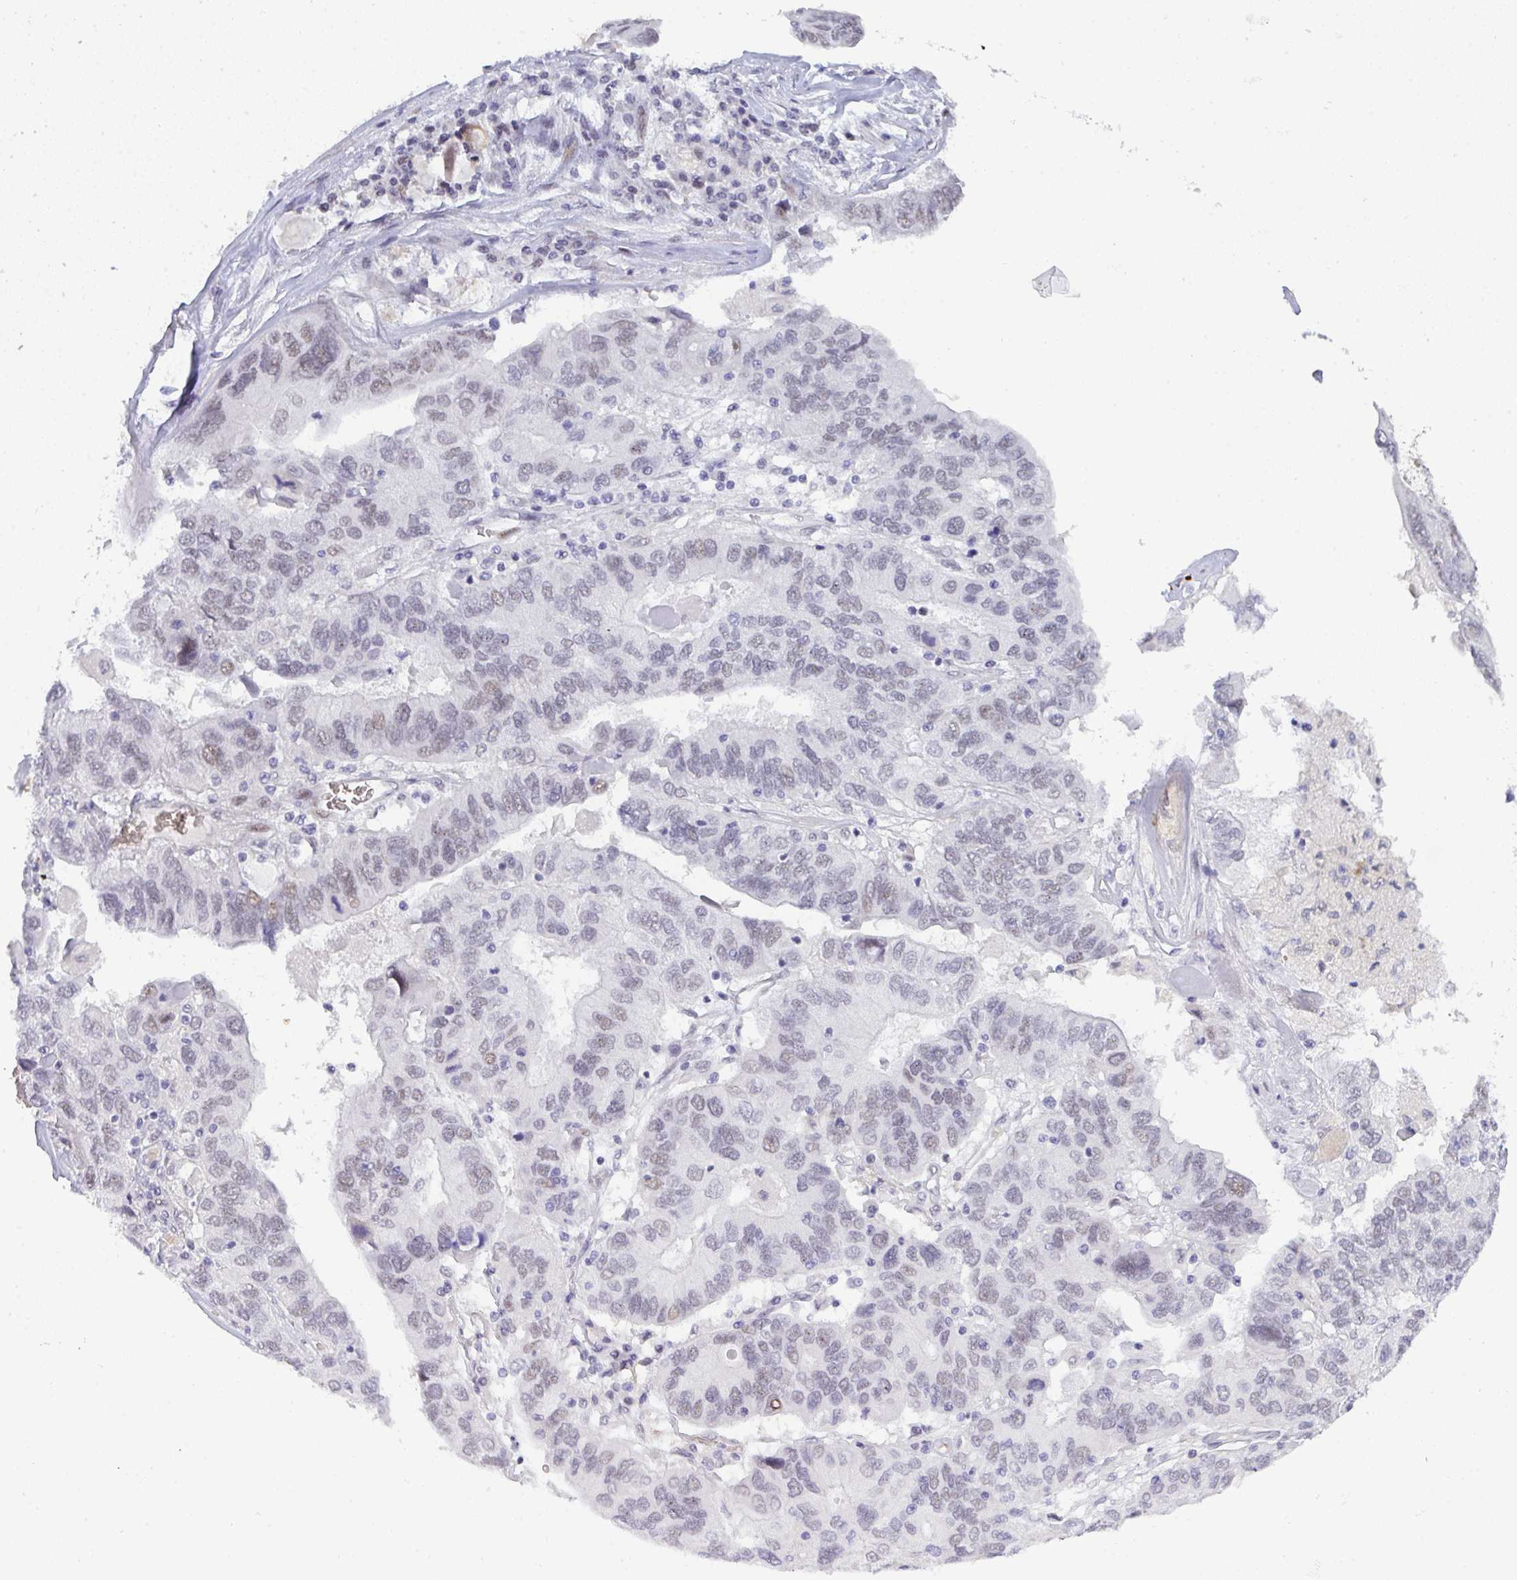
{"staining": {"intensity": "weak", "quantity": "<25%", "location": "nuclear"}, "tissue": "ovarian cancer", "cell_type": "Tumor cells", "image_type": "cancer", "snomed": [{"axis": "morphology", "description": "Cystadenocarcinoma, serous, NOS"}, {"axis": "topography", "description": "Ovary"}], "caption": "Histopathology image shows no protein positivity in tumor cells of ovarian cancer tissue.", "gene": "TNMD", "patient": {"sex": "female", "age": 79}}